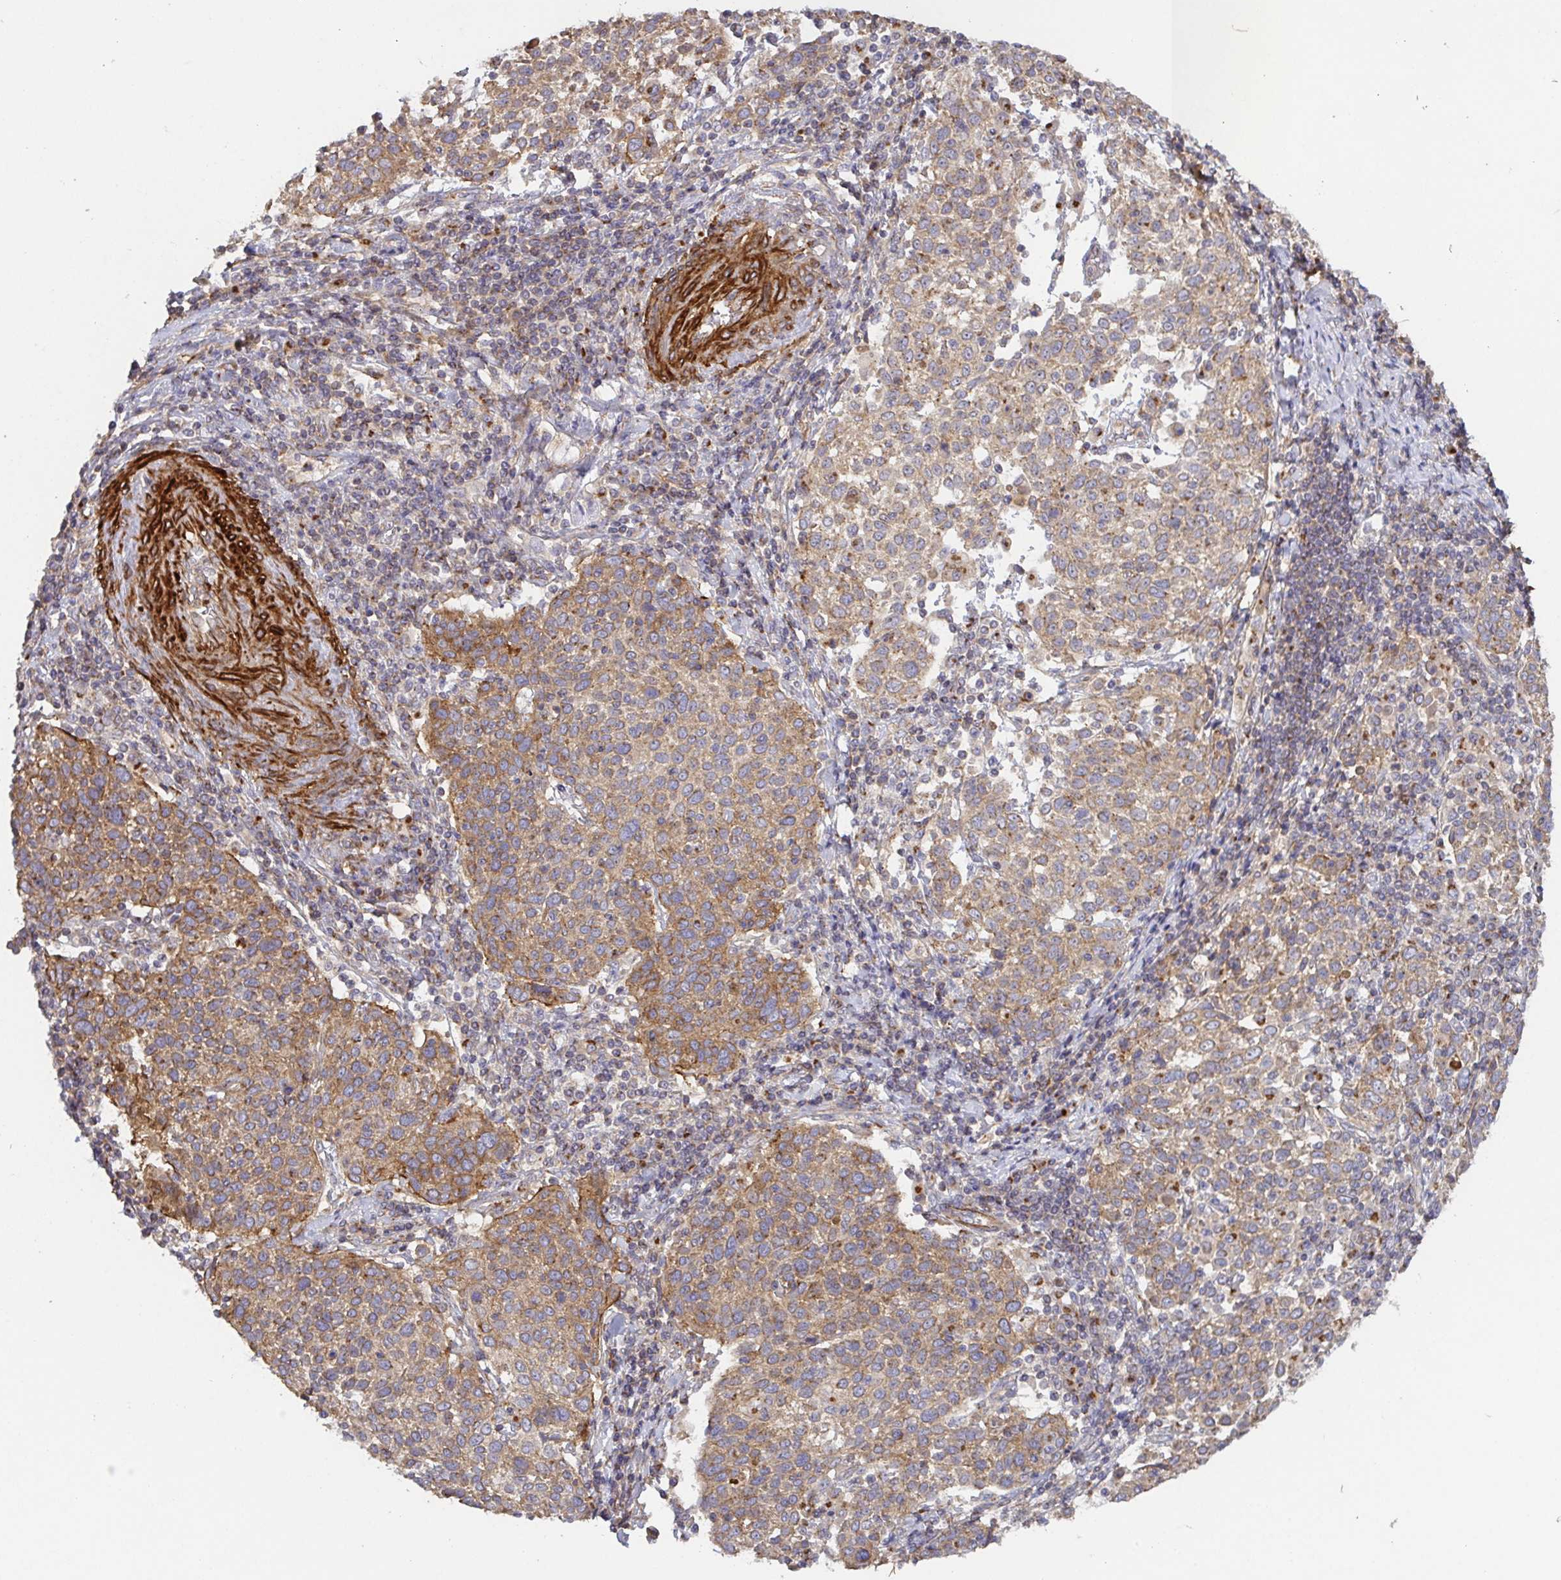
{"staining": {"intensity": "moderate", "quantity": ">75%", "location": "cytoplasmic/membranous"}, "tissue": "cervical cancer", "cell_type": "Tumor cells", "image_type": "cancer", "snomed": [{"axis": "morphology", "description": "Squamous cell carcinoma, NOS"}, {"axis": "topography", "description": "Cervix"}], "caption": "Tumor cells reveal medium levels of moderate cytoplasmic/membranous positivity in about >75% of cells in human cervical squamous cell carcinoma.", "gene": "TM9SF4", "patient": {"sex": "female", "age": 61}}